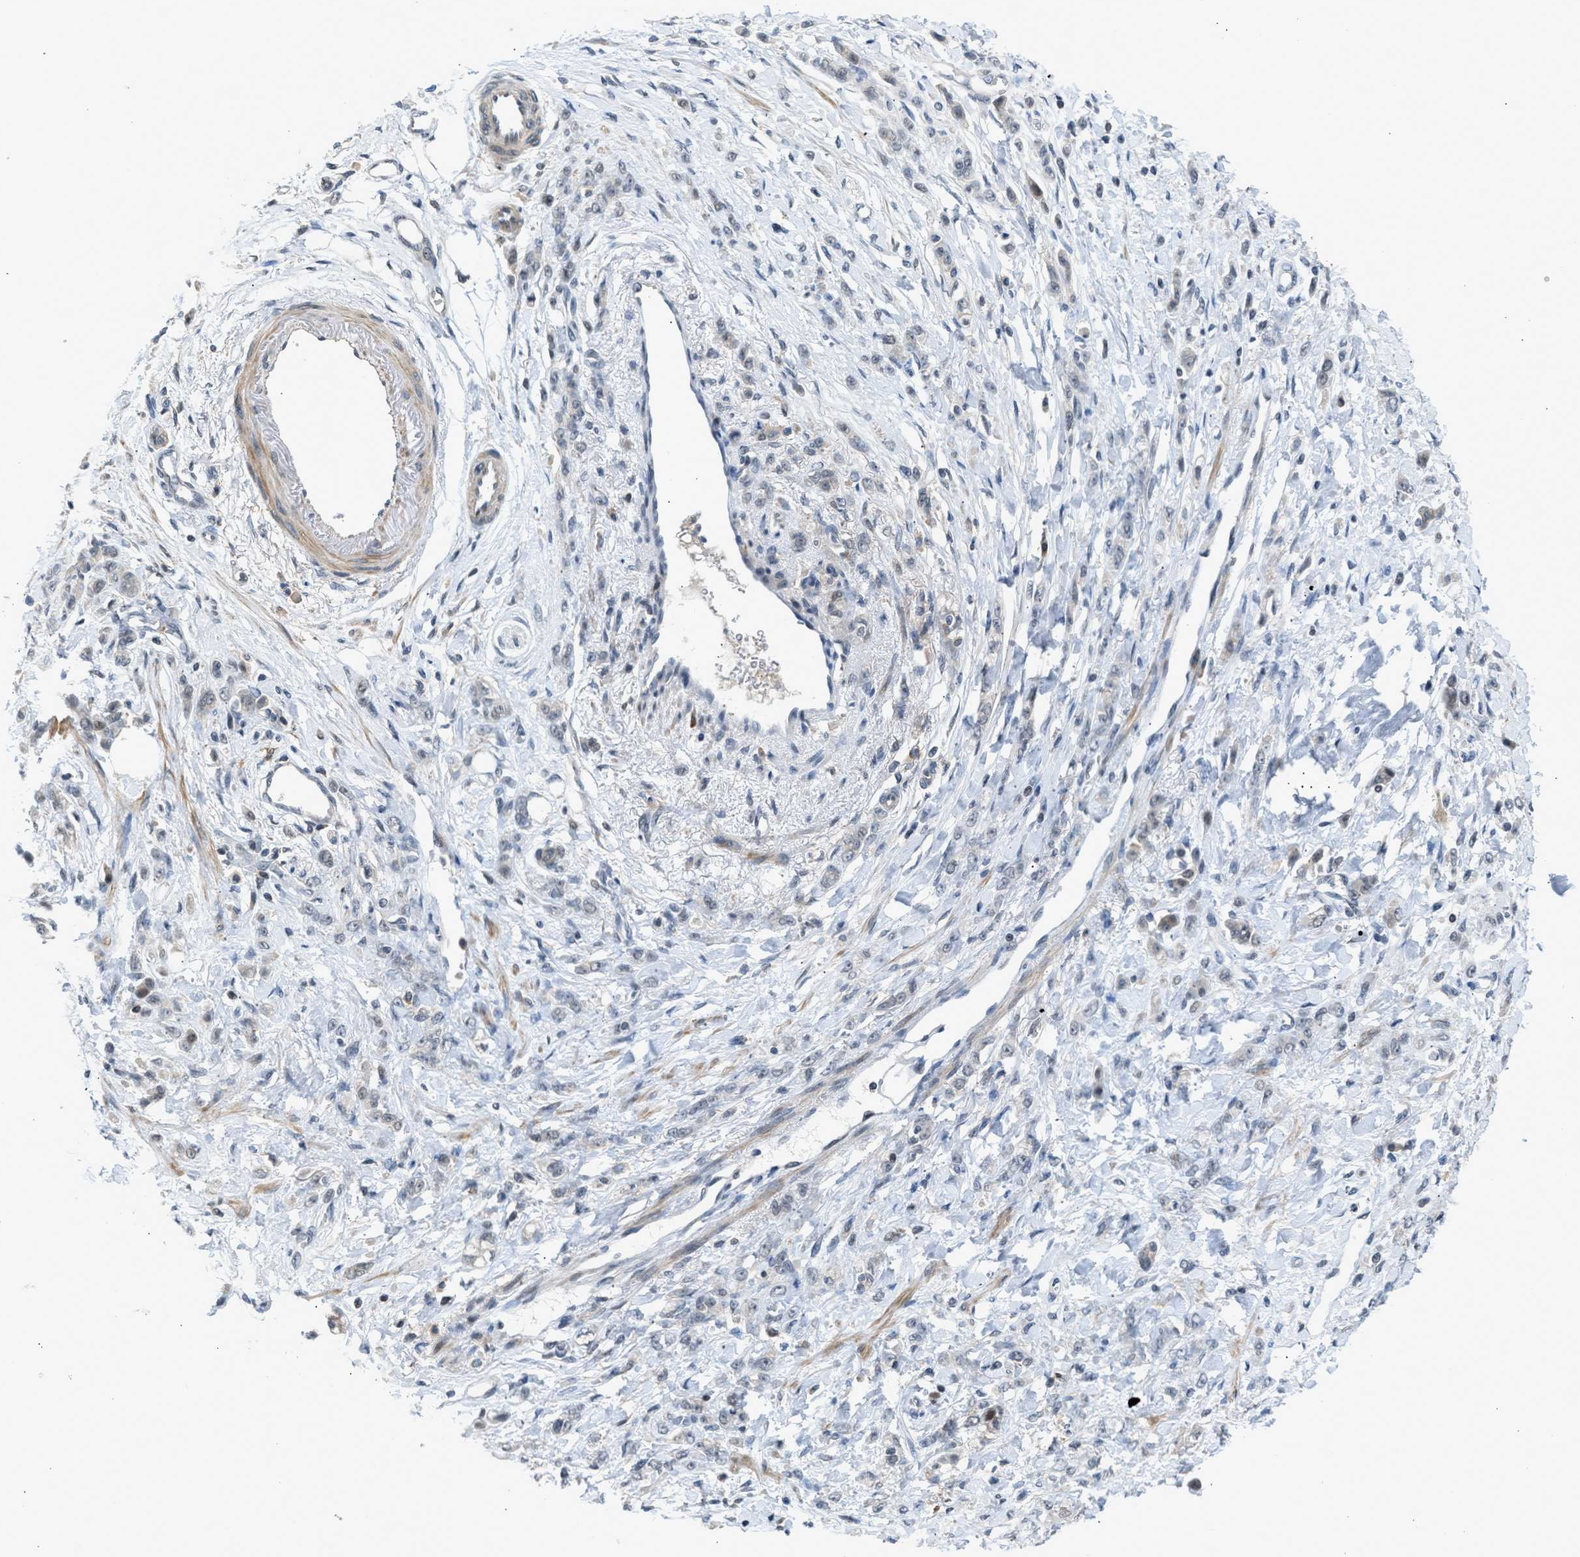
{"staining": {"intensity": "negative", "quantity": "none", "location": "none"}, "tissue": "stomach cancer", "cell_type": "Tumor cells", "image_type": "cancer", "snomed": [{"axis": "morphology", "description": "Normal tissue, NOS"}, {"axis": "morphology", "description": "Adenocarcinoma, NOS"}, {"axis": "topography", "description": "Stomach"}], "caption": "Immunohistochemical staining of human stomach cancer (adenocarcinoma) displays no significant staining in tumor cells.", "gene": "TTBK2", "patient": {"sex": "male", "age": 82}}